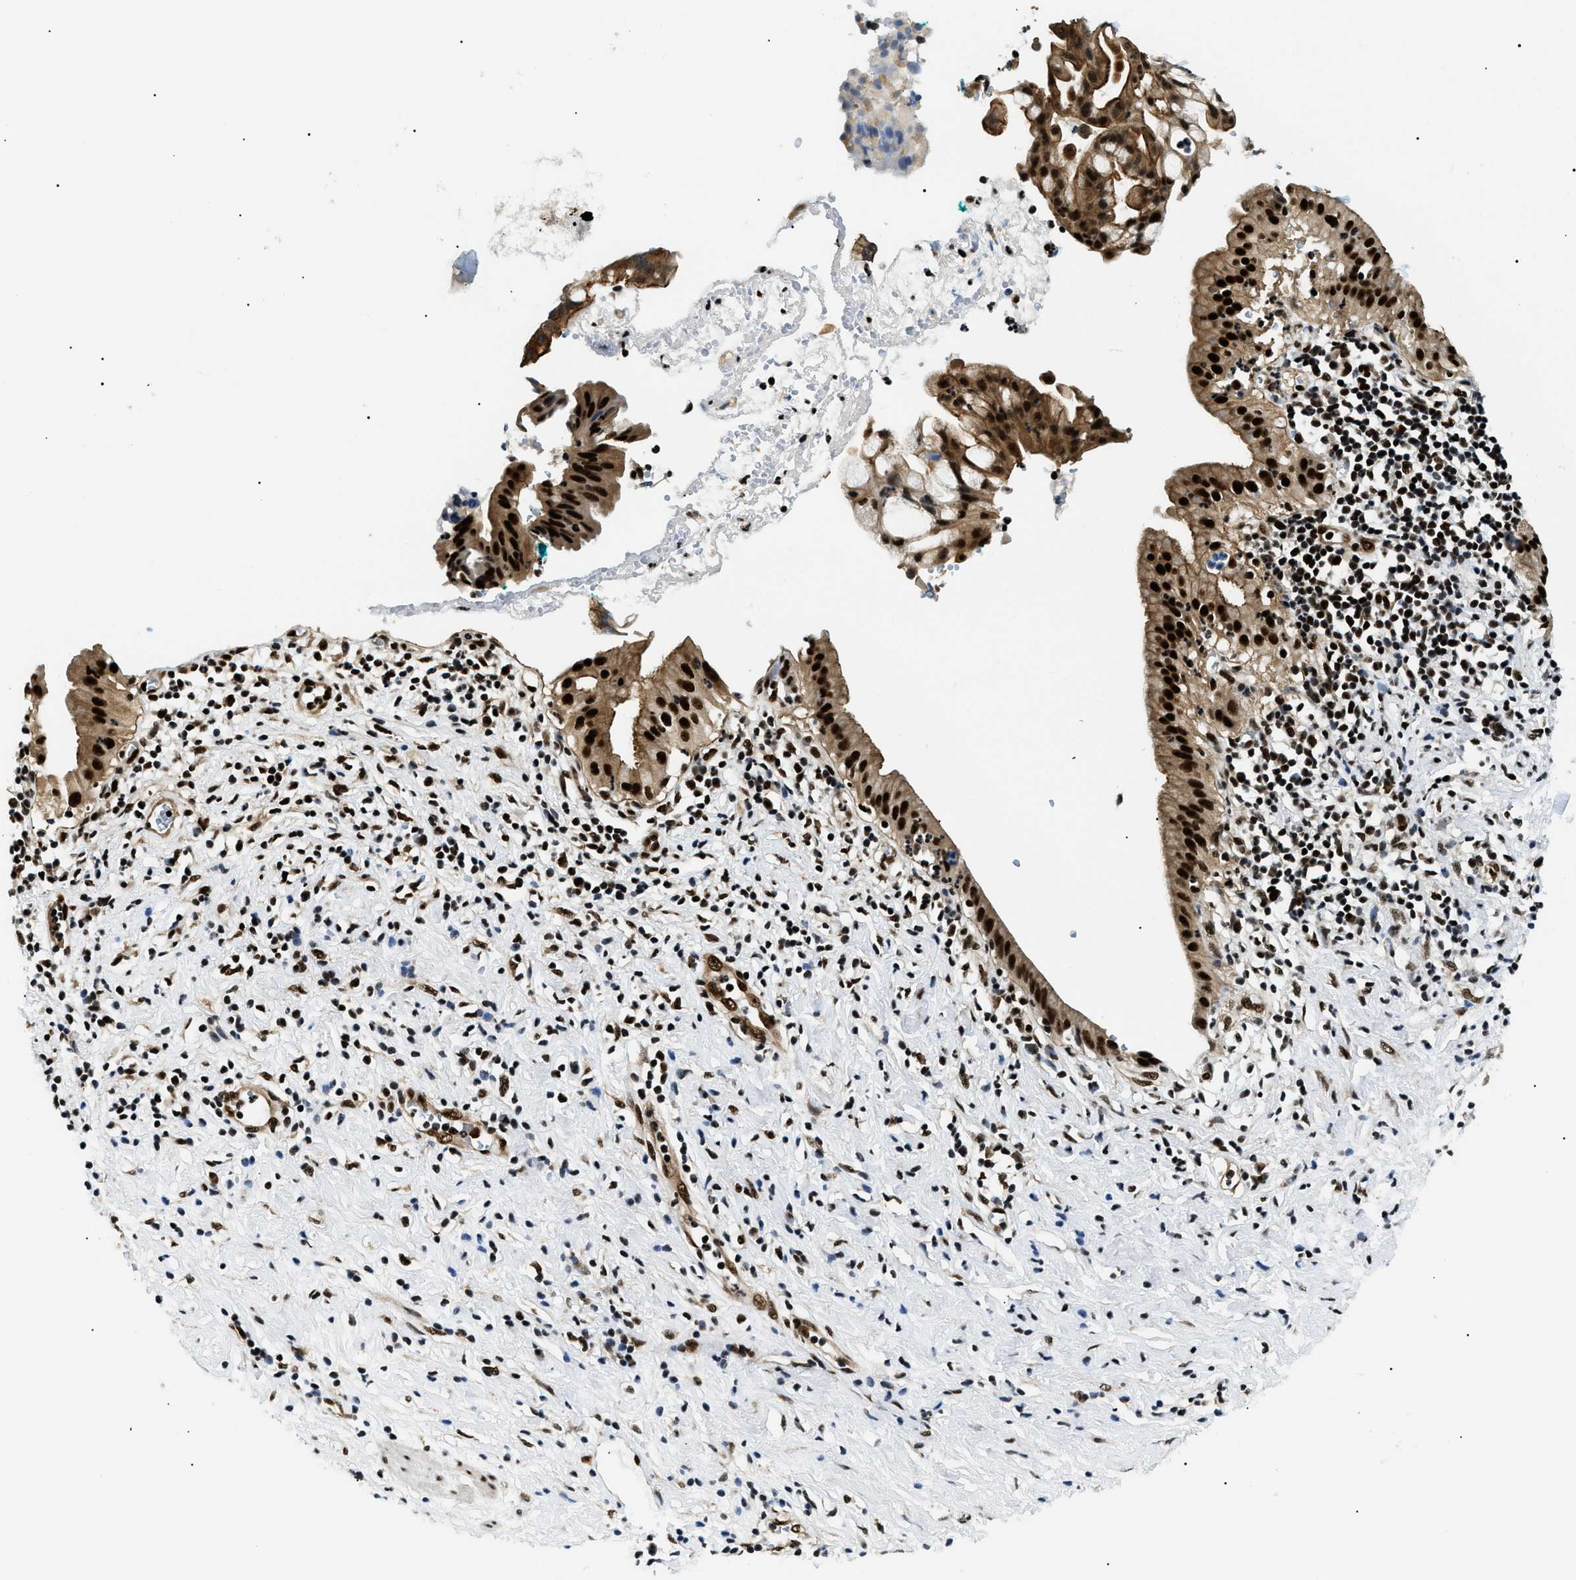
{"staining": {"intensity": "strong", "quantity": ">75%", "location": "cytoplasmic/membranous,nuclear"}, "tissue": "pancreatic cancer", "cell_type": "Tumor cells", "image_type": "cancer", "snomed": [{"axis": "morphology", "description": "Adenocarcinoma, NOS"}, {"axis": "morphology", "description": "Adenocarcinoma, metastatic, NOS"}, {"axis": "topography", "description": "Lymph node"}, {"axis": "topography", "description": "Pancreas"}, {"axis": "topography", "description": "Duodenum"}], "caption": "Approximately >75% of tumor cells in human metastatic adenocarcinoma (pancreatic) display strong cytoplasmic/membranous and nuclear protein positivity as visualized by brown immunohistochemical staining.", "gene": "CWC25", "patient": {"sex": "female", "age": 64}}